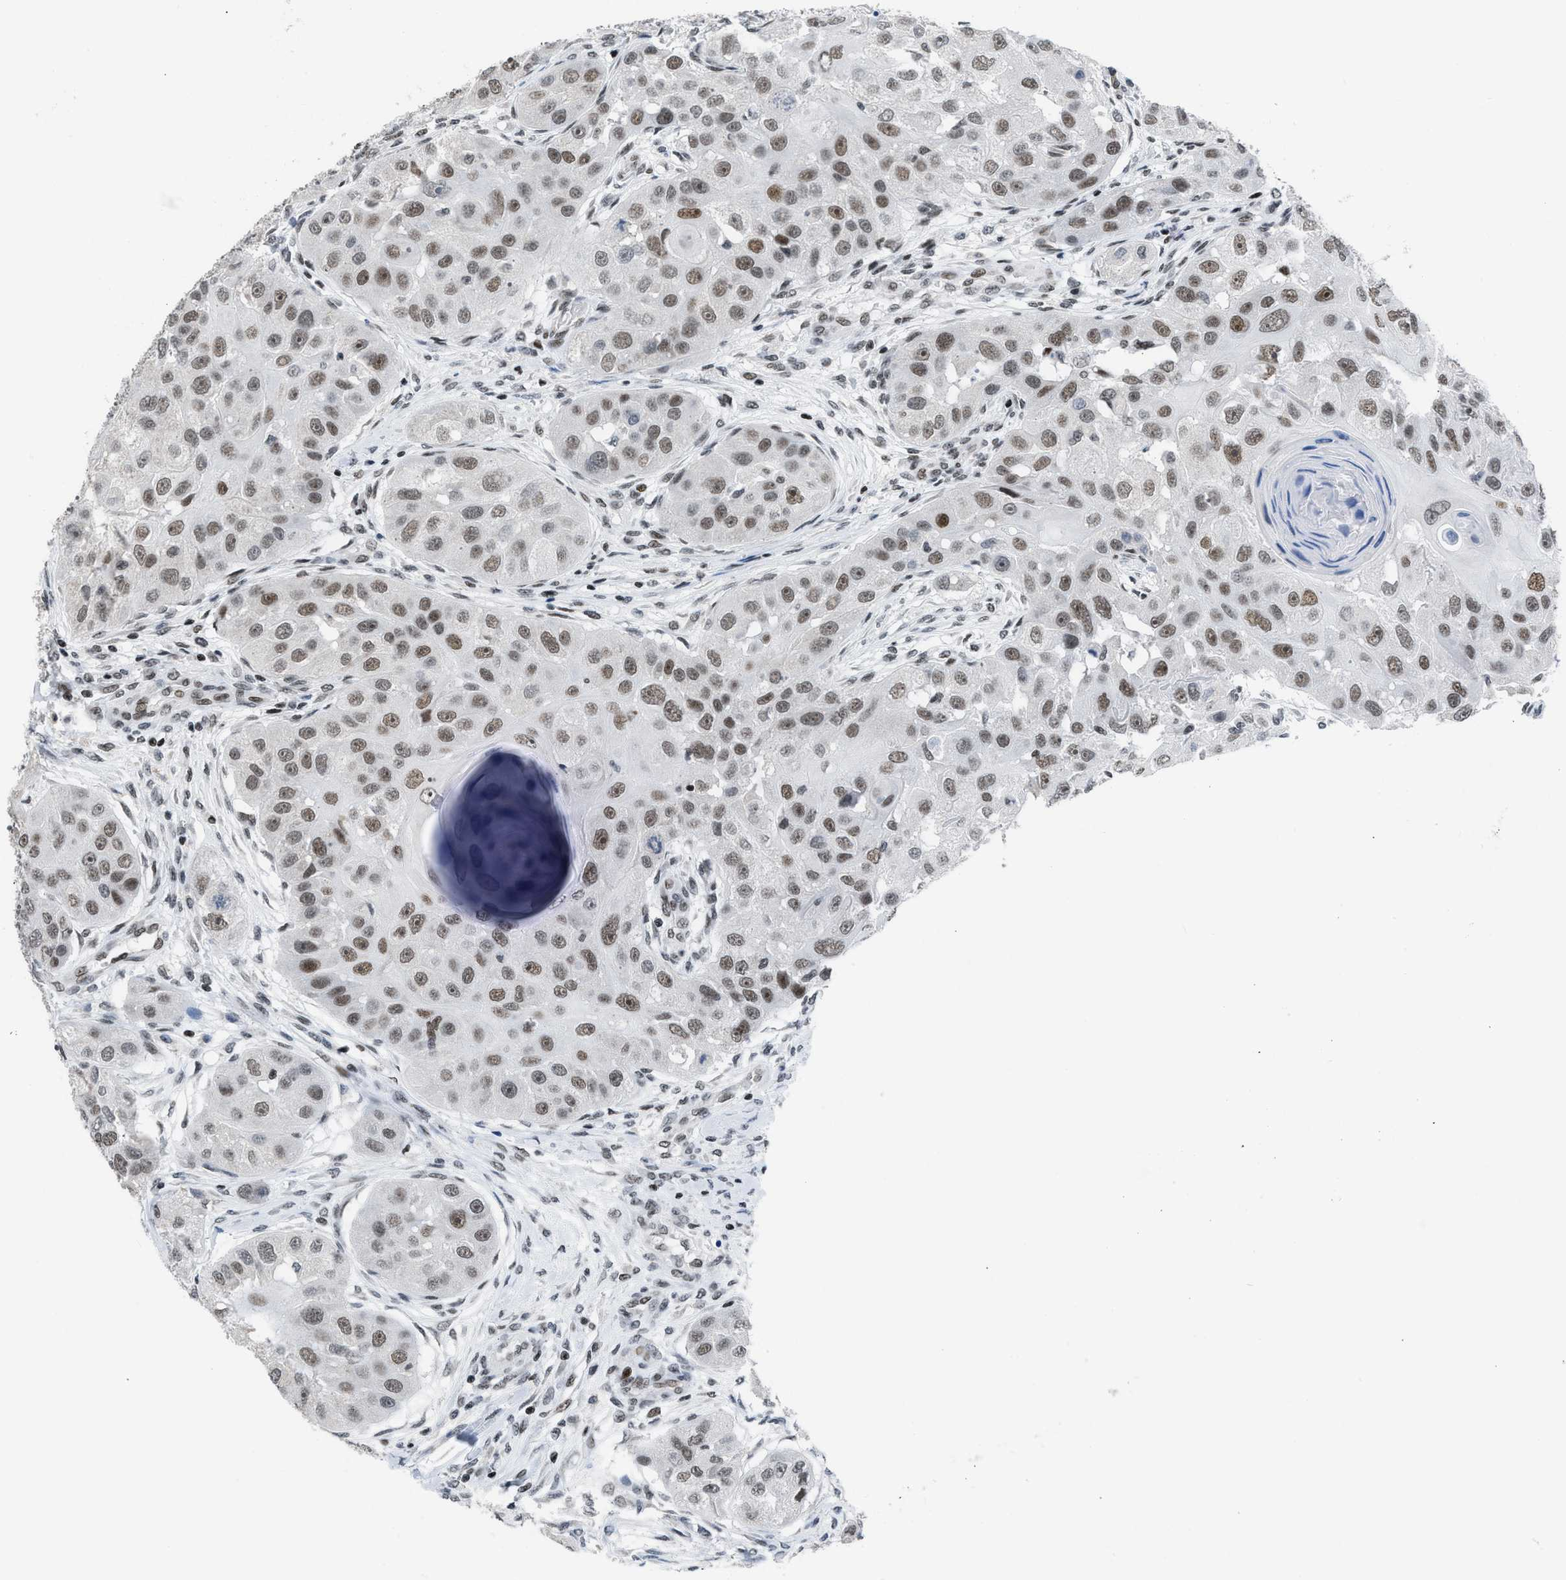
{"staining": {"intensity": "moderate", "quantity": ">75%", "location": "nuclear"}, "tissue": "head and neck cancer", "cell_type": "Tumor cells", "image_type": "cancer", "snomed": [{"axis": "morphology", "description": "Normal tissue, NOS"}, {"axis": "morphology", "description": "Squamous cell carcinoma, NOS"}, {"axis": "topography", "description": "Skeletal muscle"}, {"axis": "topography", "description": "Head-Neck"}], "caption": "An immunohistochemistry (IHC) image of neoplastic tissue is shown. Protein staining in brown shows moderate nuclear positivity in squamous cell carcinoma (head and neck) within tumor cells.", "gene": "TERF2IP", "patient": {"sex": "male", "age": 51}}